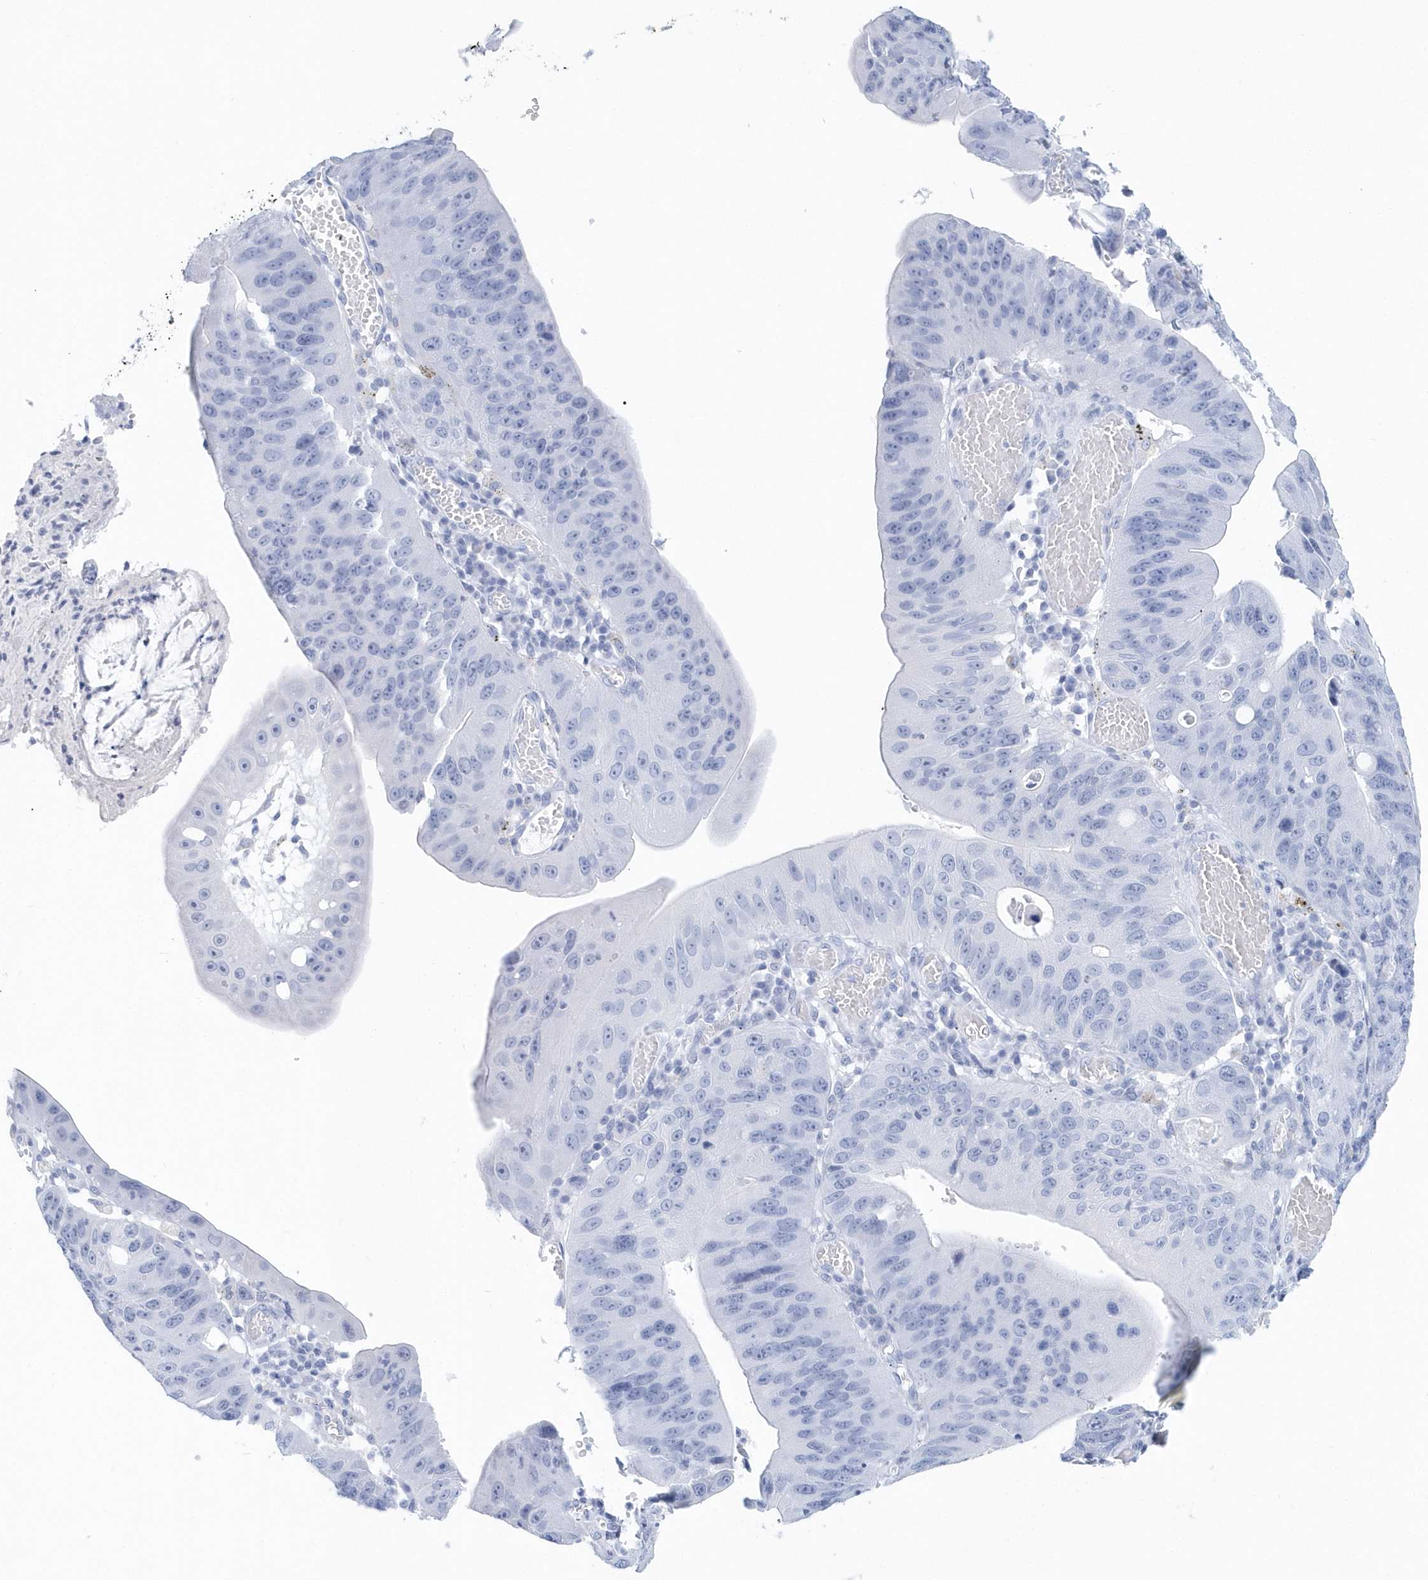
{"staining": {"intensity": "negative", "quantity": "none", "location": "none"}, "tissue": "stomach cancer", "cell_type": "Tumor cells", "image_type": "cancer", "snomed": [{"axis": "morphology", "description": "Adenocarcinoma, NOS"}, {"axis": "topography", "description": "Stomach"}], "caption": "Stomach cancer (adenocarcinoma) stained for a protein using immunohistochemistry exhibits no staining tumor cells.", "gene": "PTPRO", "patient": {"sex": "male", "age": 59}}